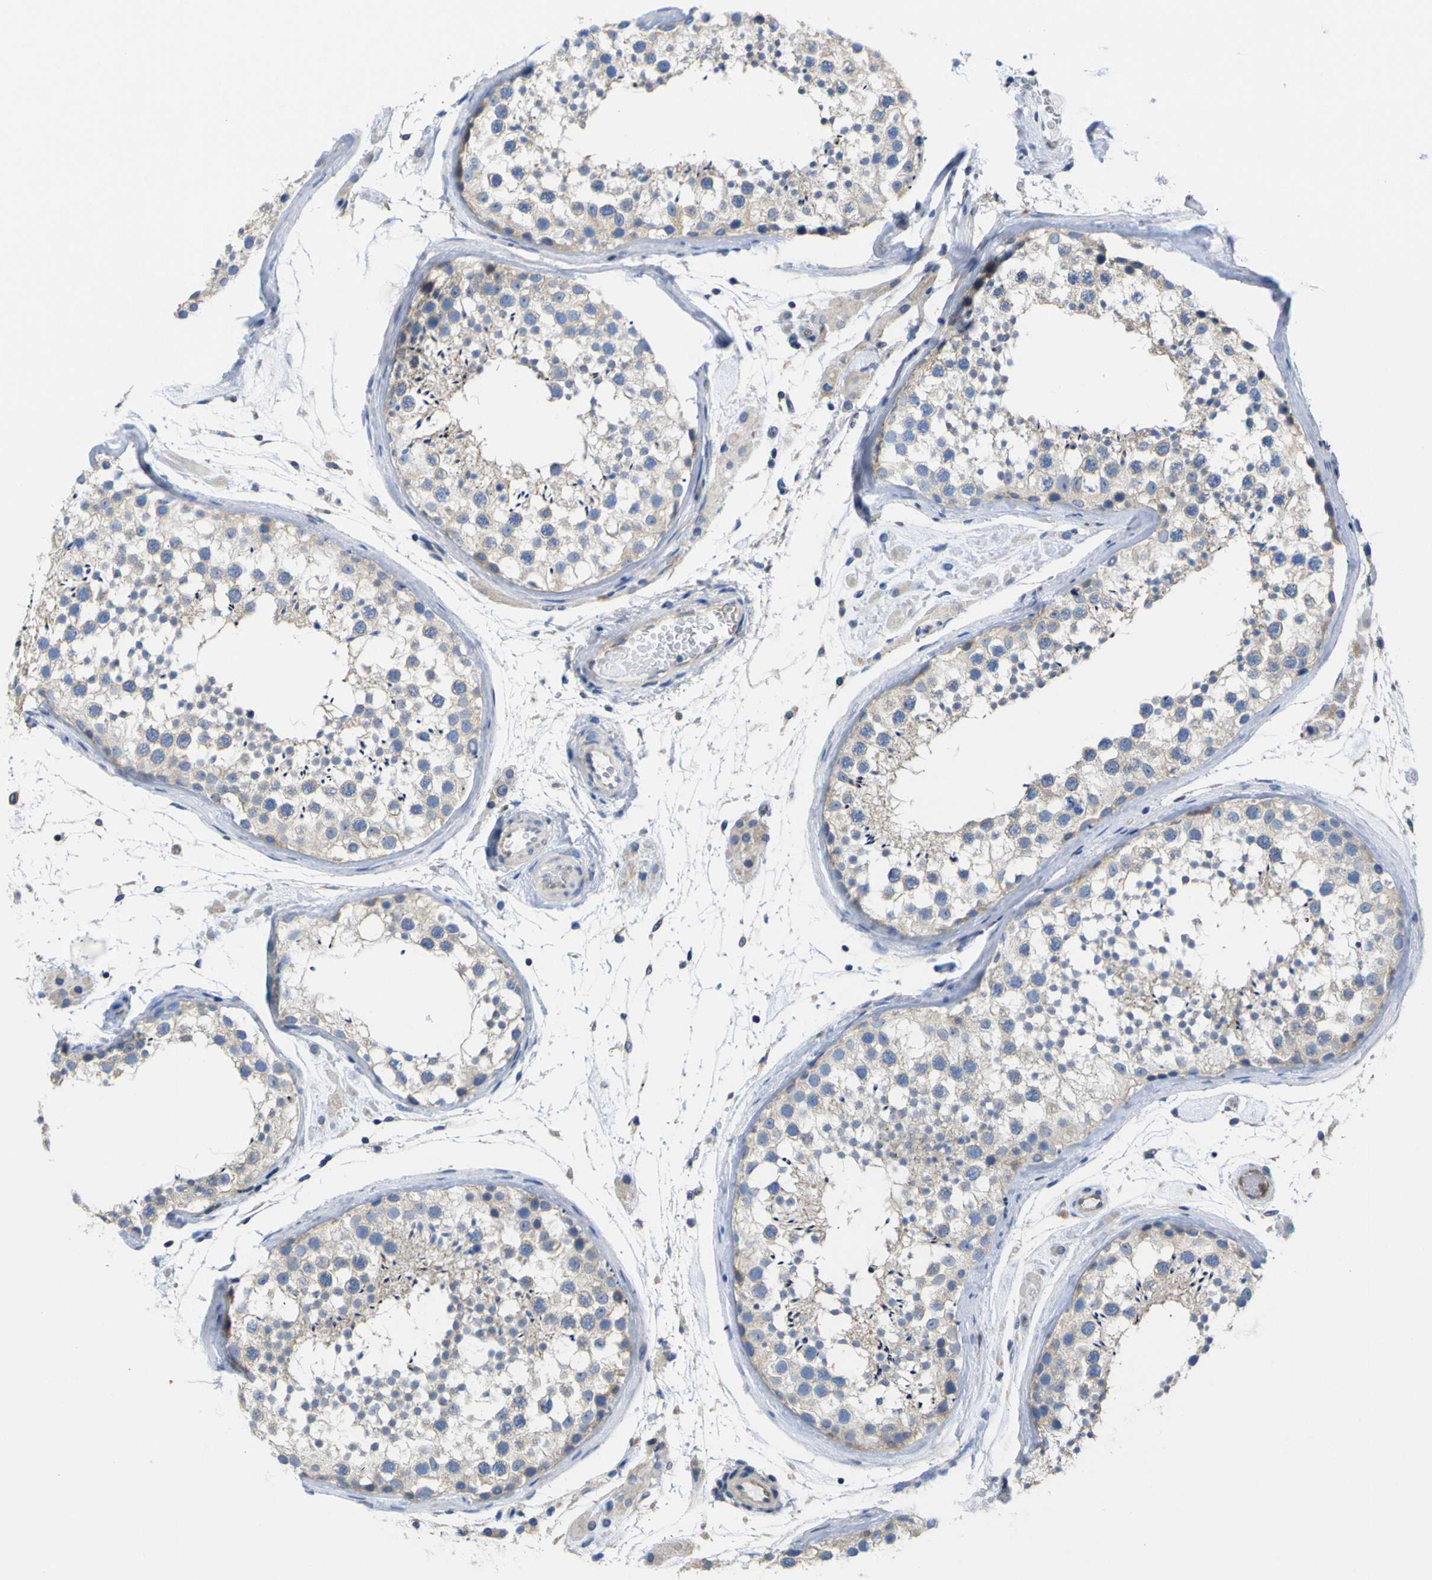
{"staining": {"intensity": "weak", "quantity": "25%-75%", "location": "cytoplasmic/membranous"}, "tissue": "testis", "cell_type": "Cells in seminiferous ducts", "image_type": "normal", "snomed": [{"axis": "morphology", "description": "Normal tissue, NOS"}, {"axis": "topography", "description": "Testis"}], "caption": "Immunohistochemistry of benign human testis shows low levels of weak cytoplasmic/membranous expression in about 25%-75% of cells in seminiferous ducts.", "gene": "USH1C", "patient": {"sex": "male", "age": 46}}